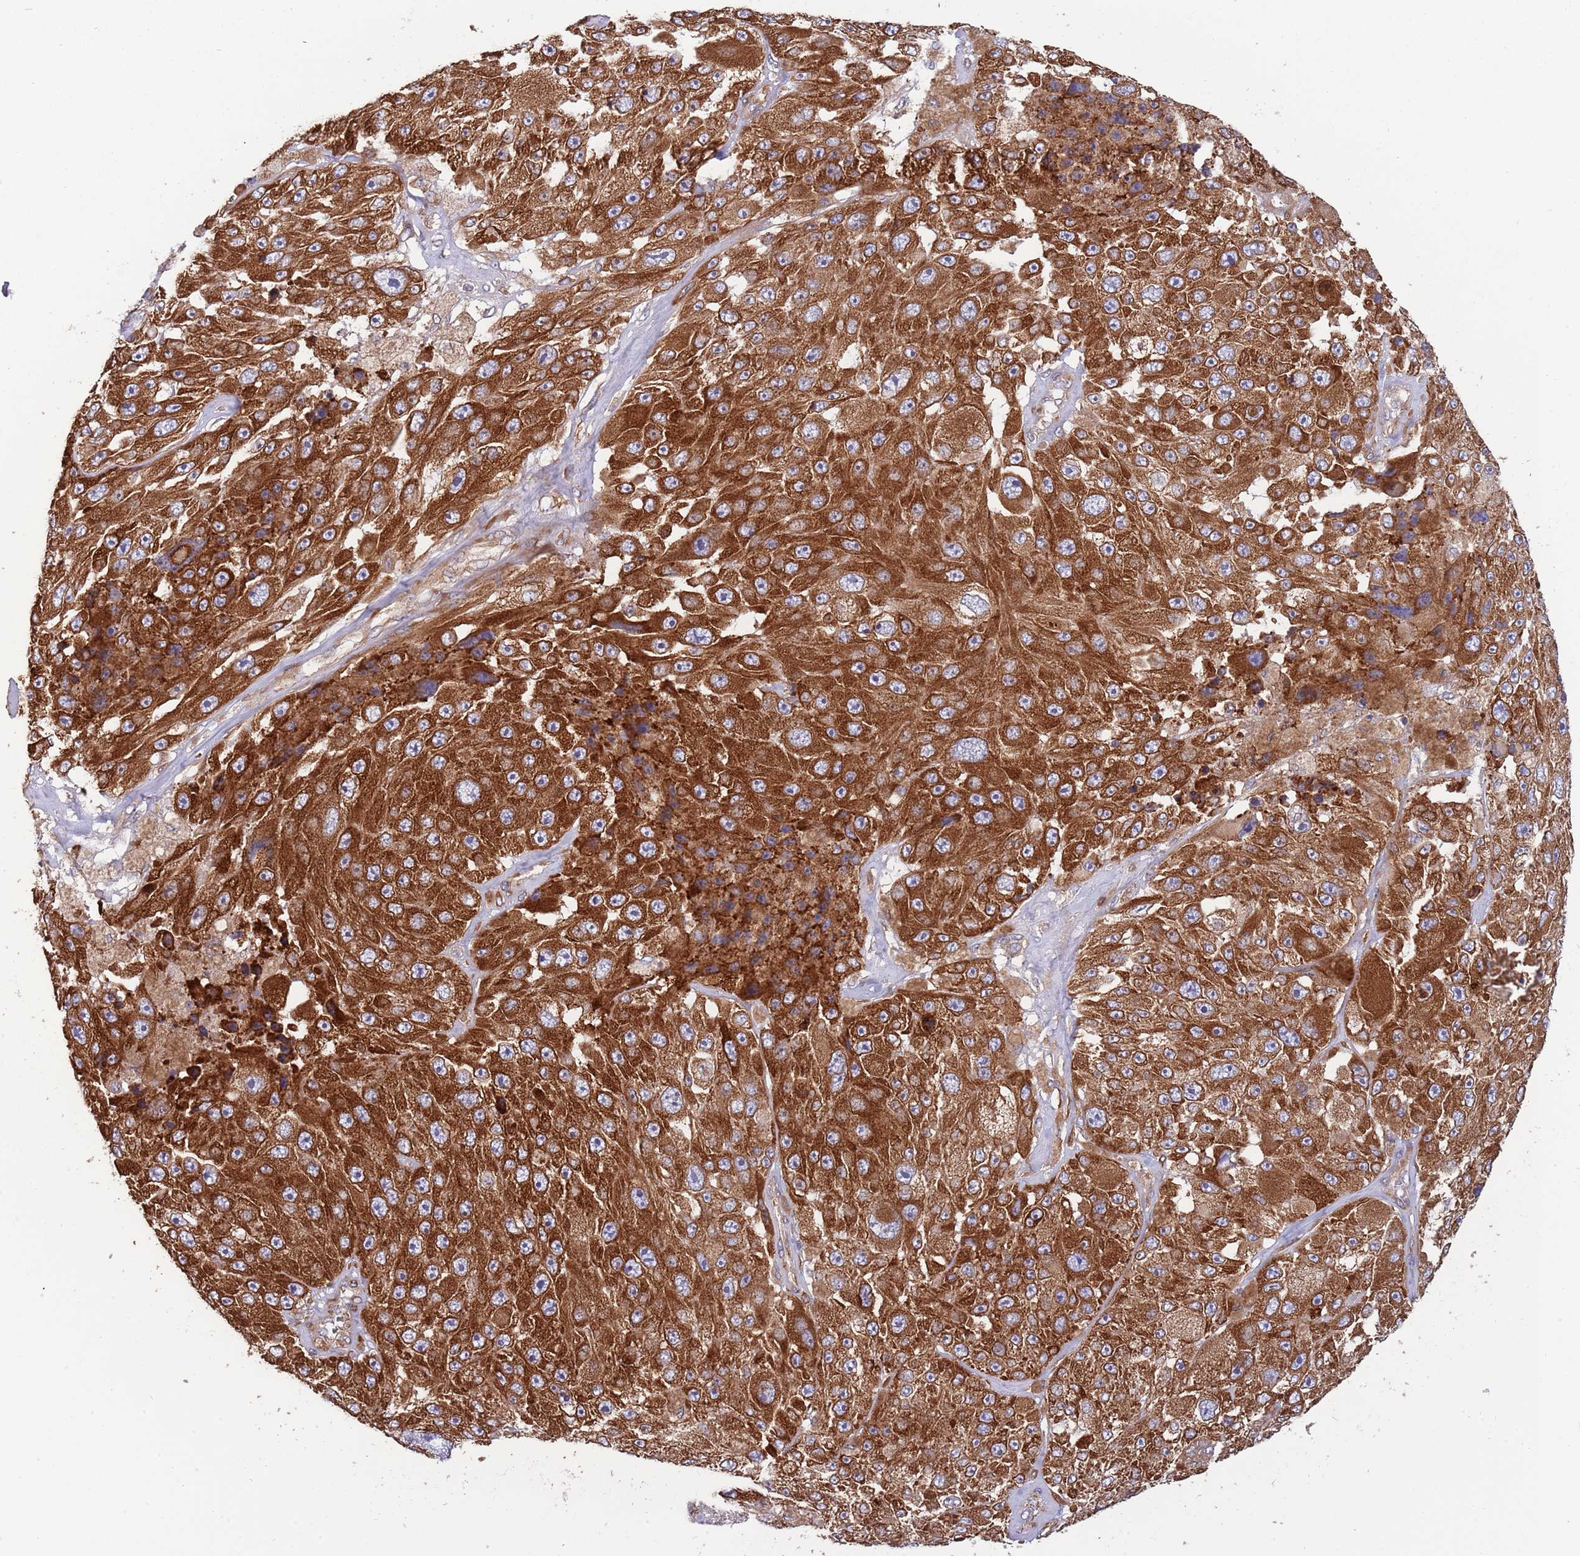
{"staining": {"intensity": "strong", "quantity": ">75%", "location": "cytoplasmic/membranous"}, "tissue": "melanoma", "cell_type": "Tumor cells", "image_type": "cancer", "snomed": [{"axis": "morphology", "description": "Malignant melanoma, Metastatic site"}, {"axis": "topography", "description": "Lymph node"}], "caption": "Brown immunohistochemical staining in melanoma reveals strong cytoplasmic/membranous expression in approximately >75% of tumor cells.", "gene": "ARMCX6", "patient": {"sex": "male", "age": 62}}